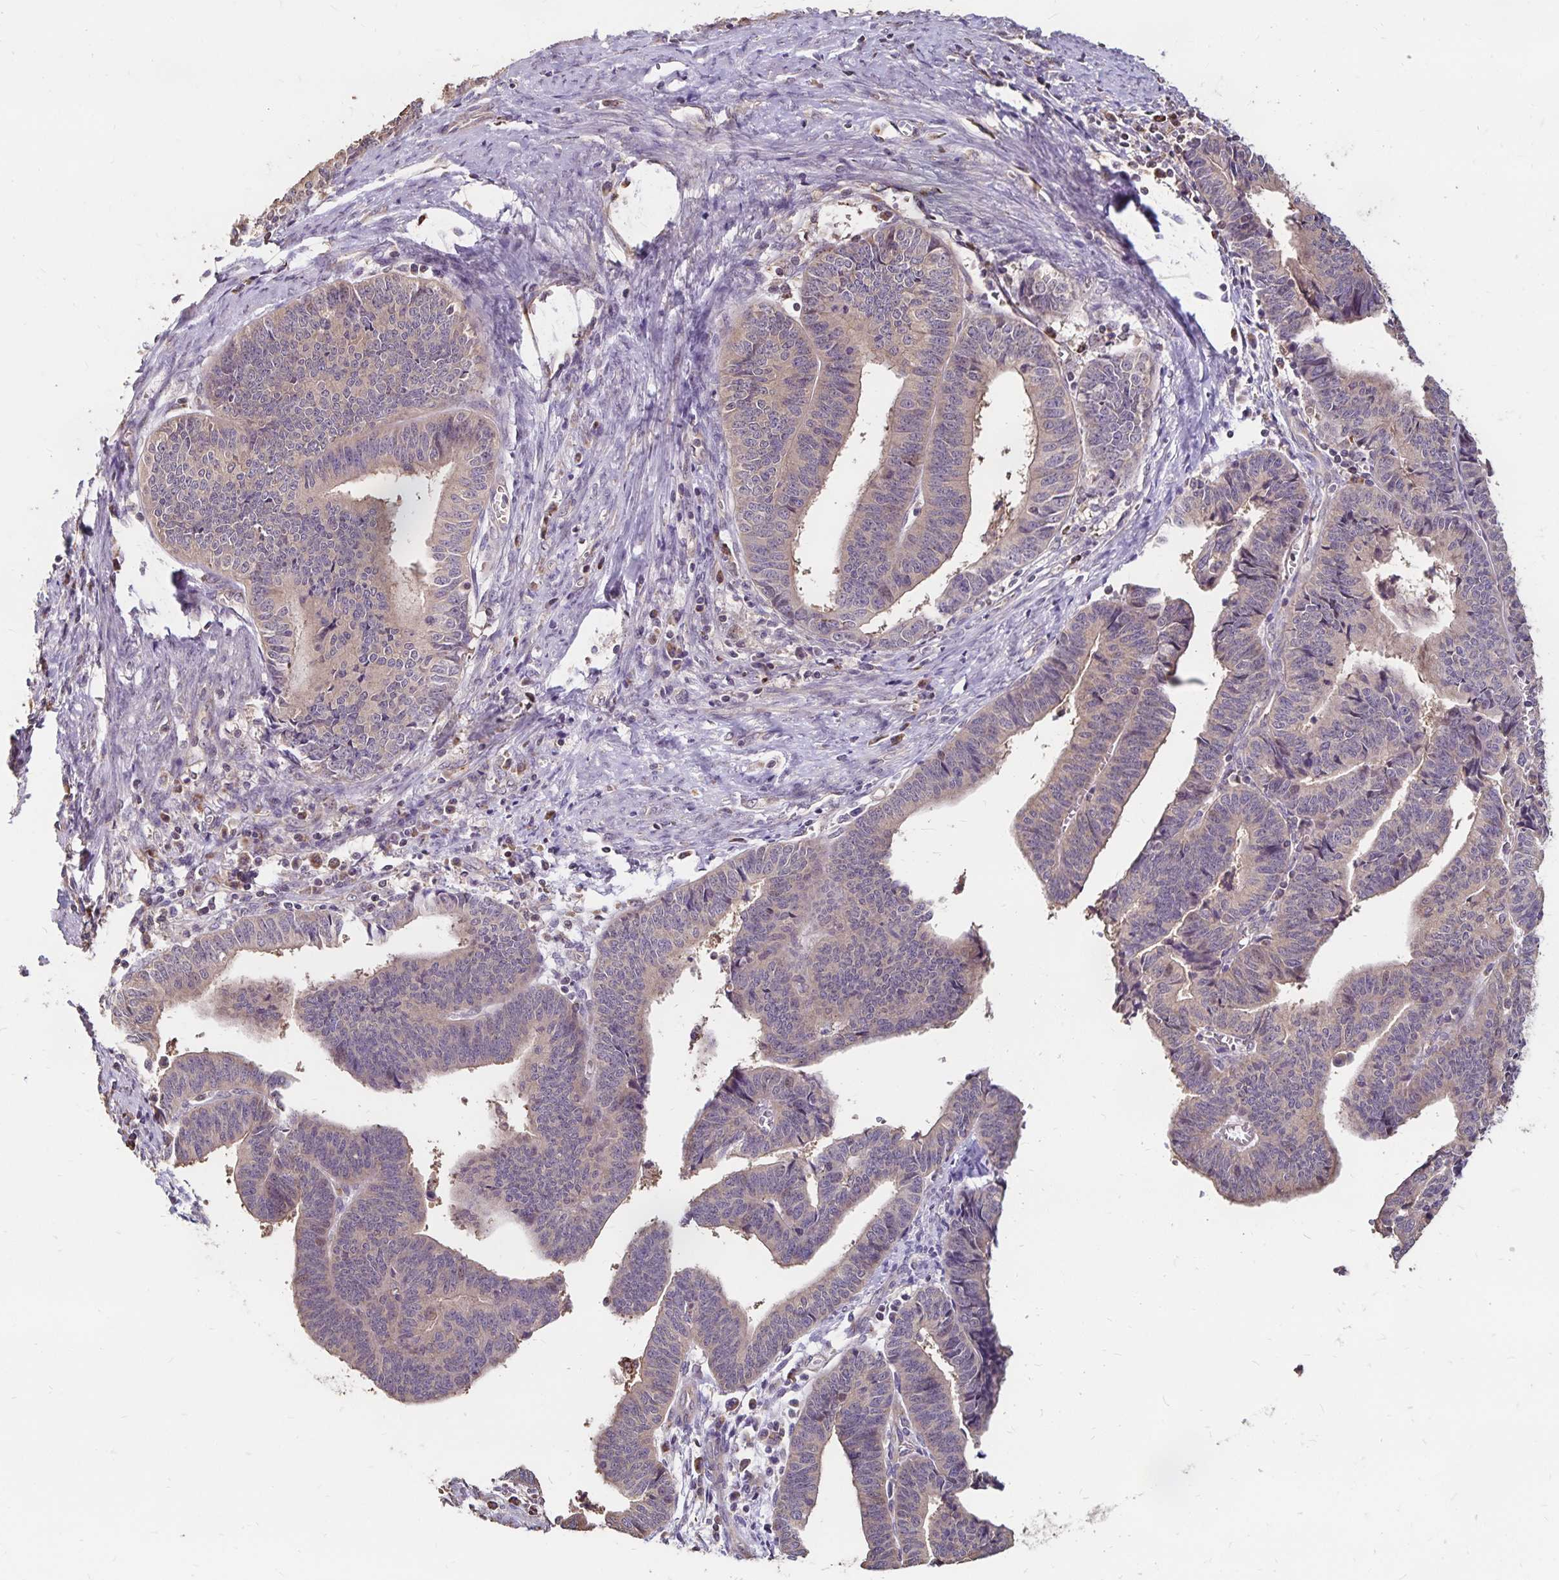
{"staining": {"intensity": "weak", "quantity": "<25%", "location": "cytoplasmic/membranous"}, "tissue": "endometrial cancer", "cell_type": "Tumor cells", "image_type": "cancer", "snomed": [{"axis": "morphology", "description": "Adenocarcinoma, NOS"}, {"axis": "topography", "description": "Endometrium"}], "caption": "DAB (3,3'-diaminobenzidine) immunohistochemical staining of human endometrial cancer reveals no significant expression in tumor cells. (Immunohistochemistry (ihc), brightfield microscopy, high magnification).", "gene": "EMC10", "patient": {"sex": "female", "age": 65}}